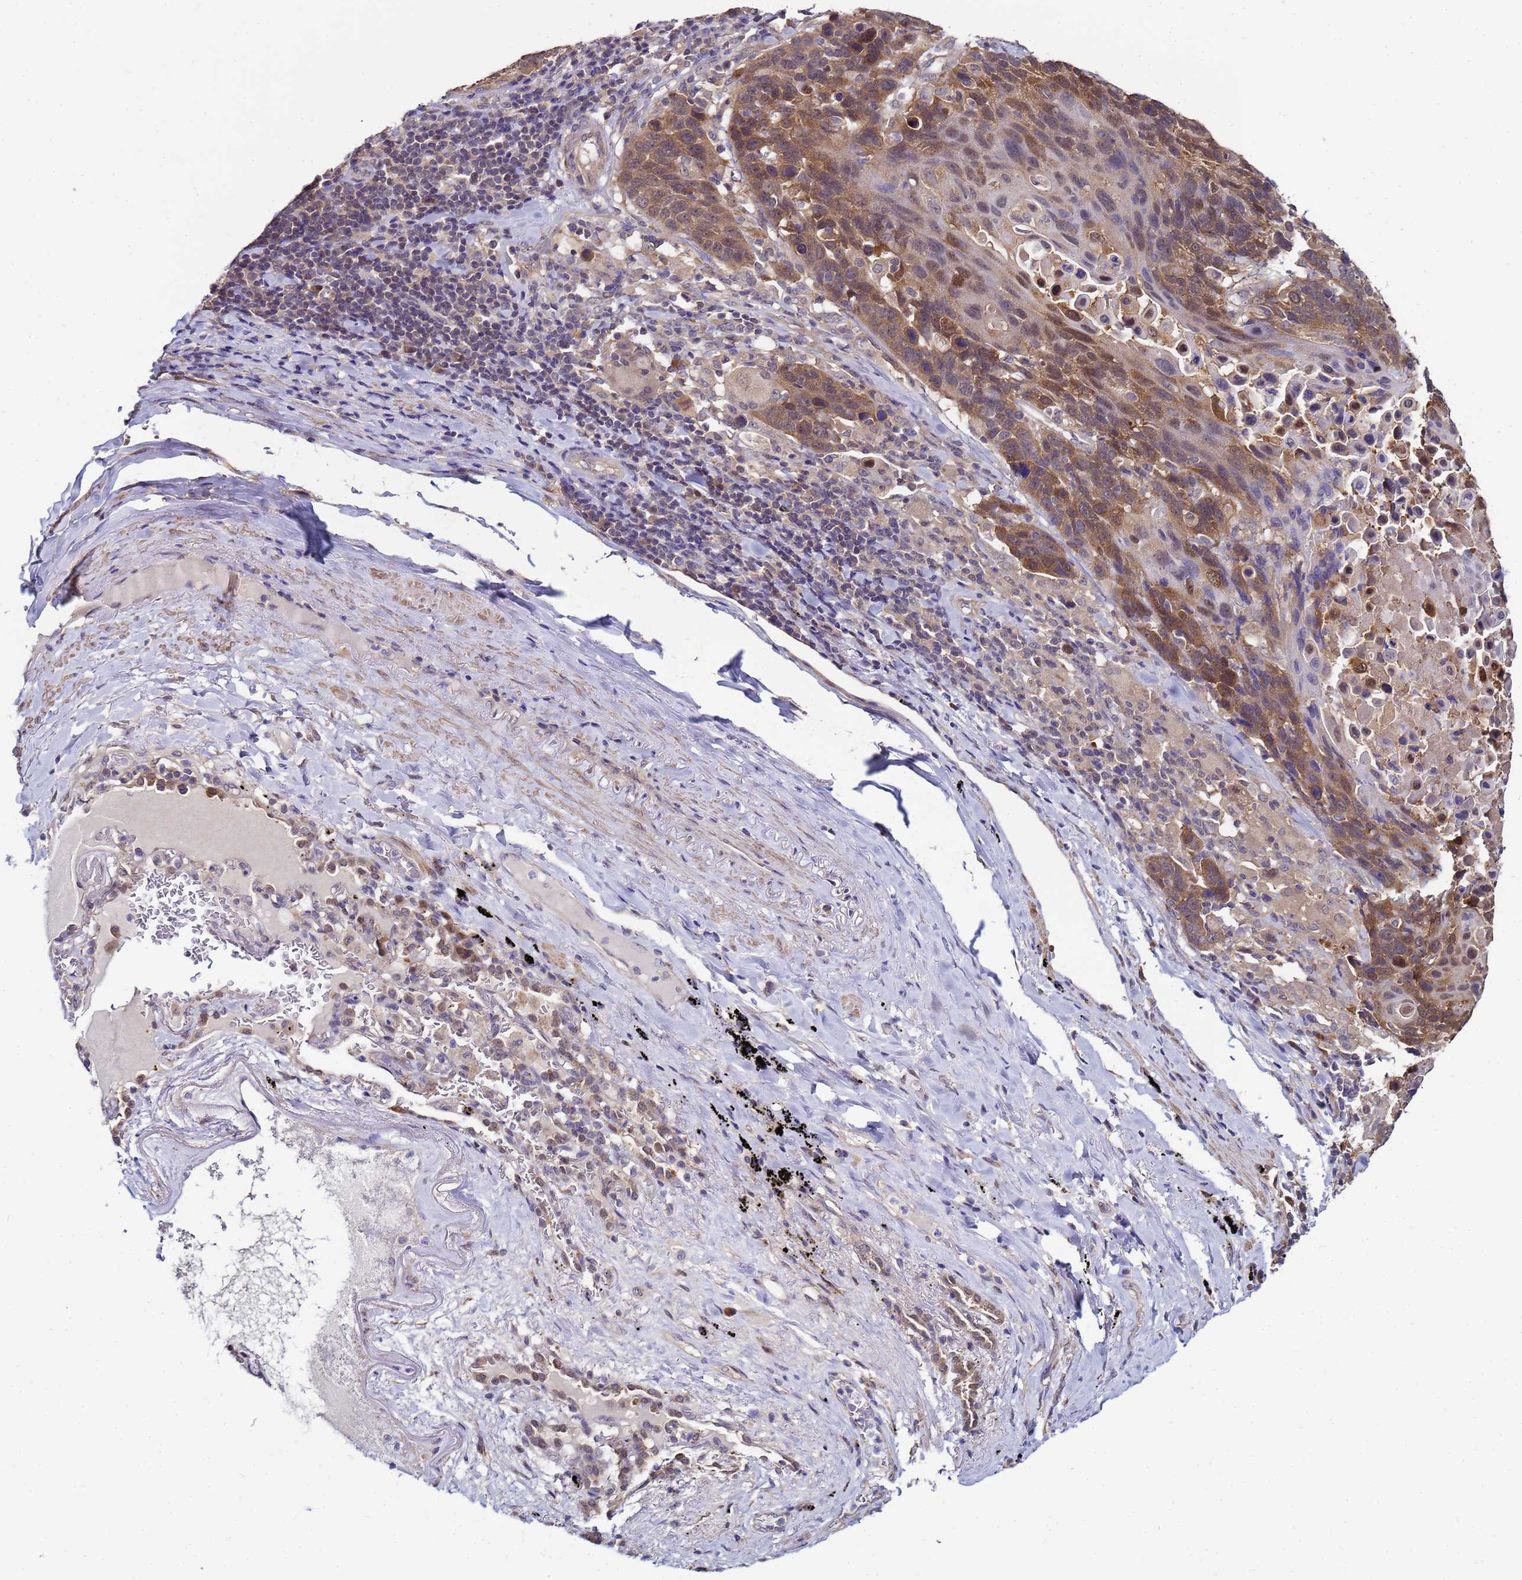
{"staining": {"intensity": "moderate", "quantity": ">75%", "location": "cytoplasmic/membranous"}, "tissue": "lung cancer", "cell_type": "Tumor cells", "image_type": "cancer", "snomed": [{"axis": "morphology", "description": "Squamous cell carcinoma, NOS"}, {"axis": "topography", "description": "Lung"}], "caption": "Tumor cells reveal moderate cytoplasmic/membranous positivity in about >75% of cells in lung cancer.", "gene": "NAXE", "patient": {"sex": "male", "age": 66}}